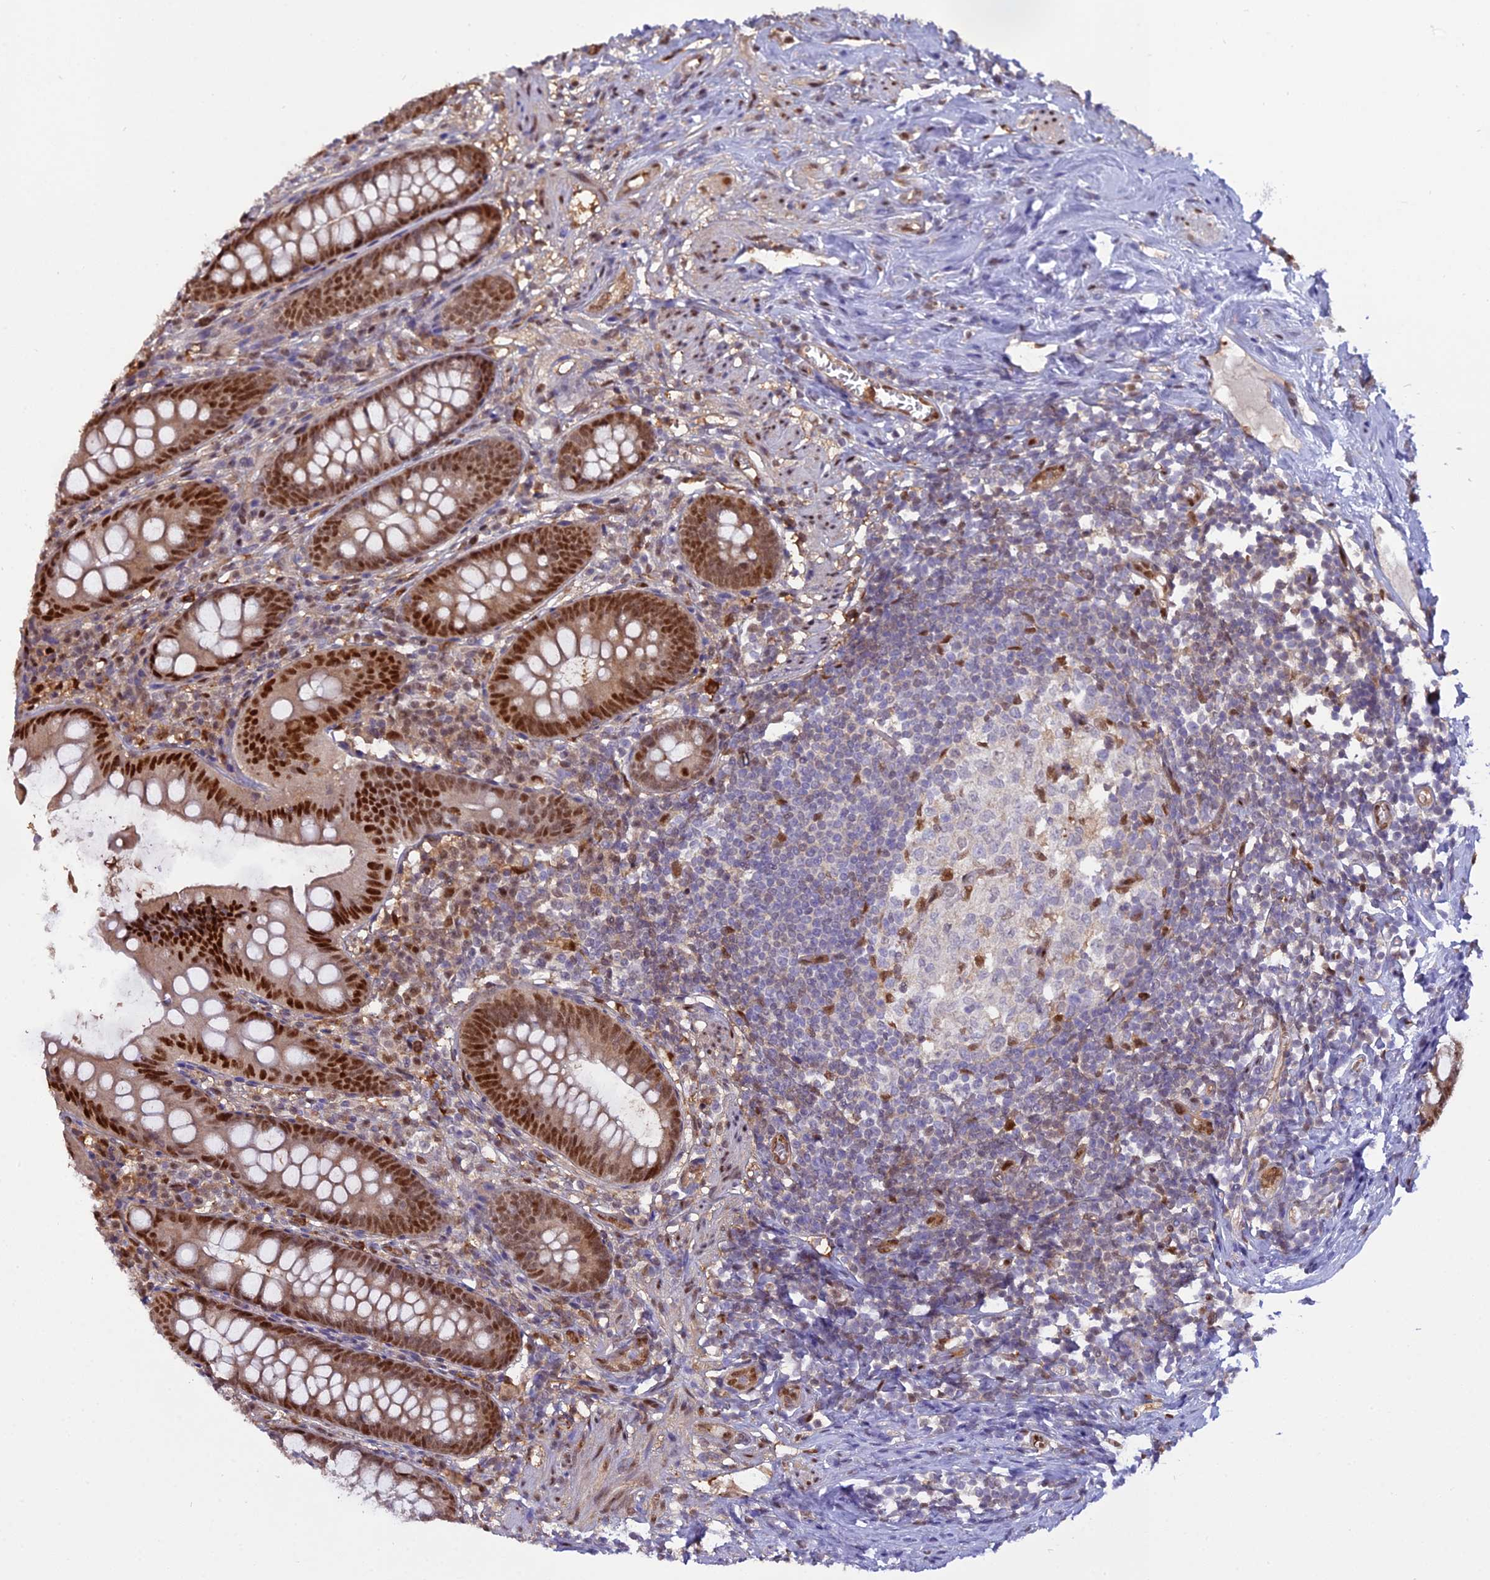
{"staining": {"intensity": "strong", "quantity": ">75%", "location": "nuclear"}, "tissue": "appendix", "cell_type": "Glandular cells", "image_type": "normal", "snomed": [{"axis": "morphology", "description": "Normal tissue, NOS"}, {"axis": "topography", "description": "Appendix"}], "caption": "Strong nuclear staining for a protein is present in about >75% of glandular cells of unremarkable appendix using immunohistochemistry (IHC).", "gene": "NPEPL1", "patient": {"sex": "female", "age": 51}}